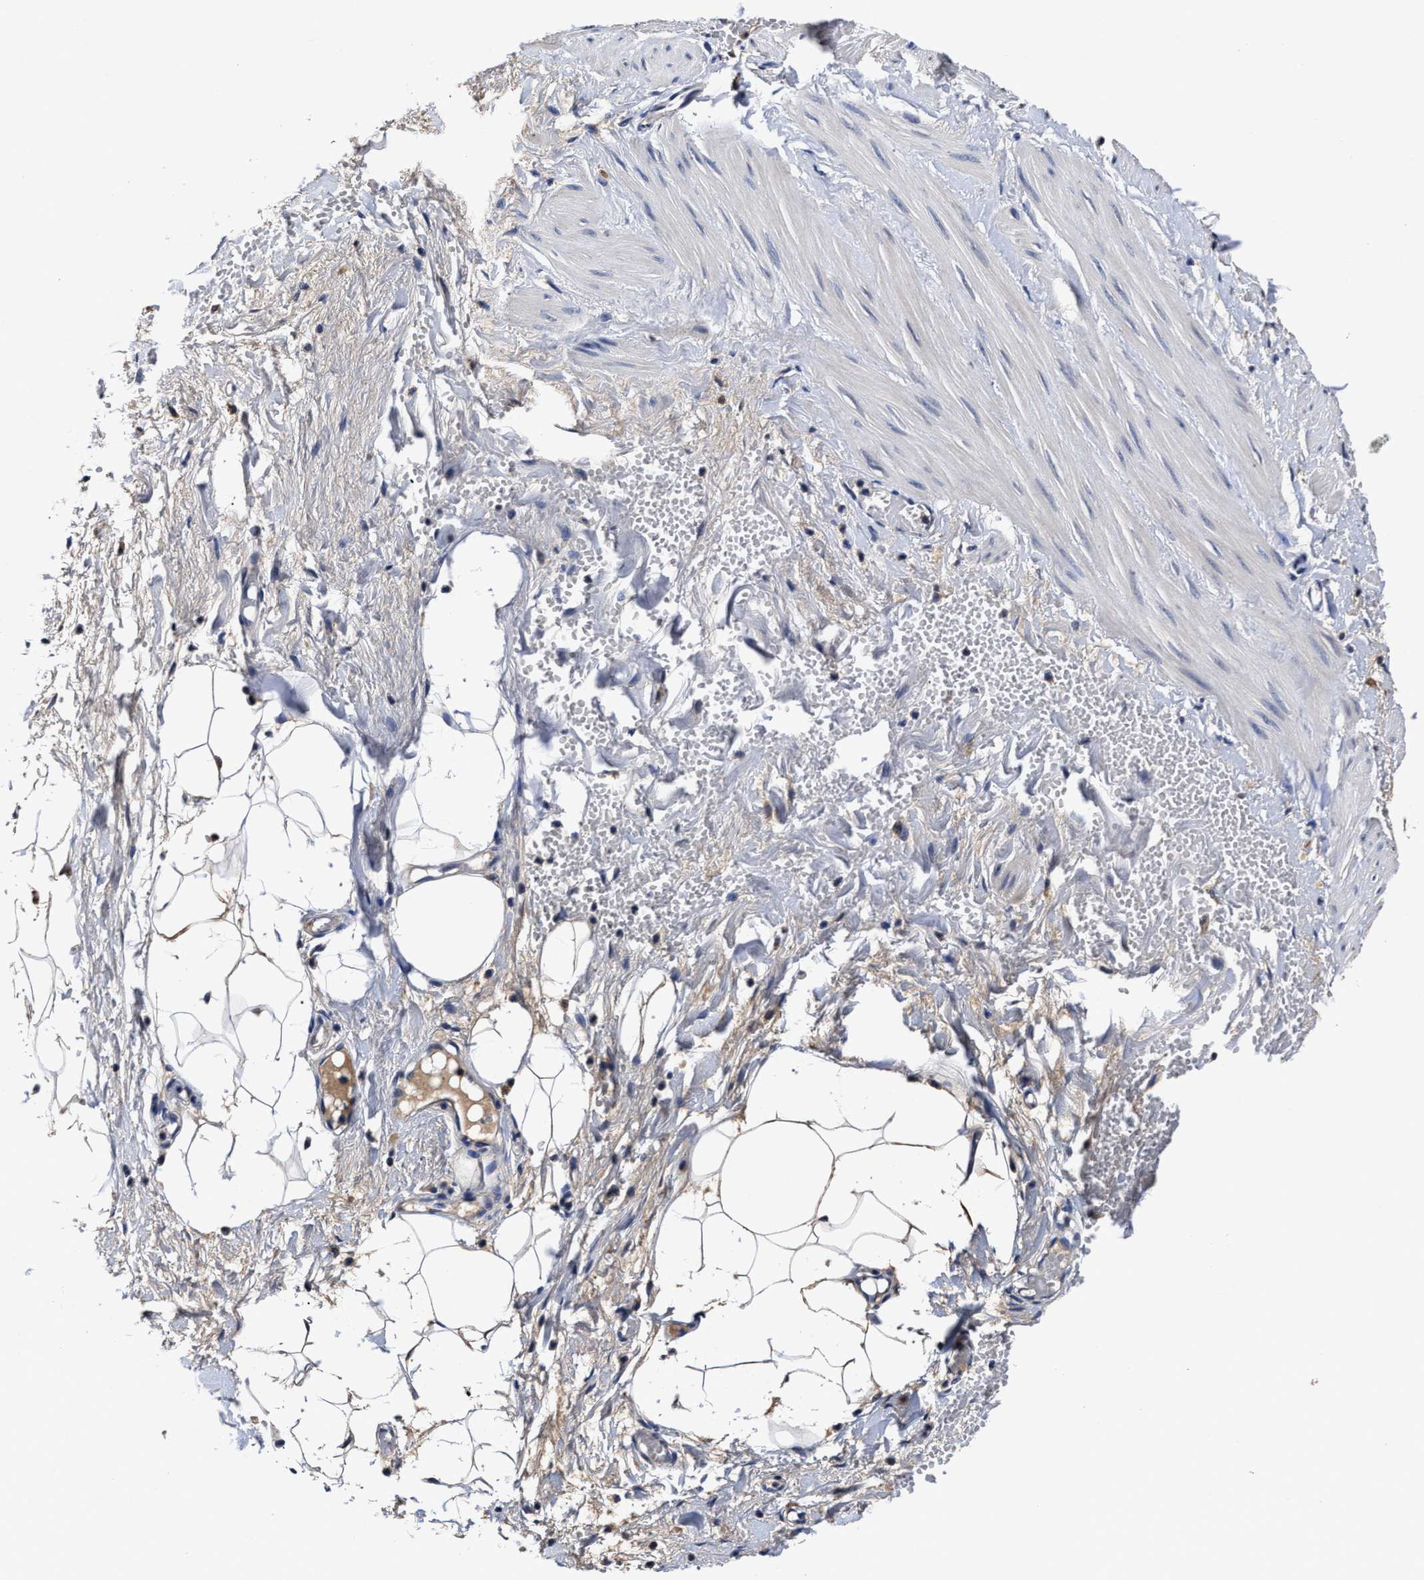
{"staining": {"intensity": "weak", "quantity": "25%-75%", "location": "cytoplasmic/membranous,nuclear"}, "tissue": "adipose tissue", "cell_type": "Adipocytes", "image_type": "normal", "snomed": [{"axis": "morphology", "description": "Normal tissue, NOS"}, {"axis": "topography", "description": "Soft tissue"}], "caption": "IHC micrograph of benign adipose tissue: human adipose tissue stained using IHC displays low levels of weak protein expression localized specifically in the cytoplasmic/membranous,nuclear of adipocytes, appearing as a cytoplasmic/membranous,nuclear brown color.", "gene": "SOCS5", "patient": {"sex": "male", "age": 72}}